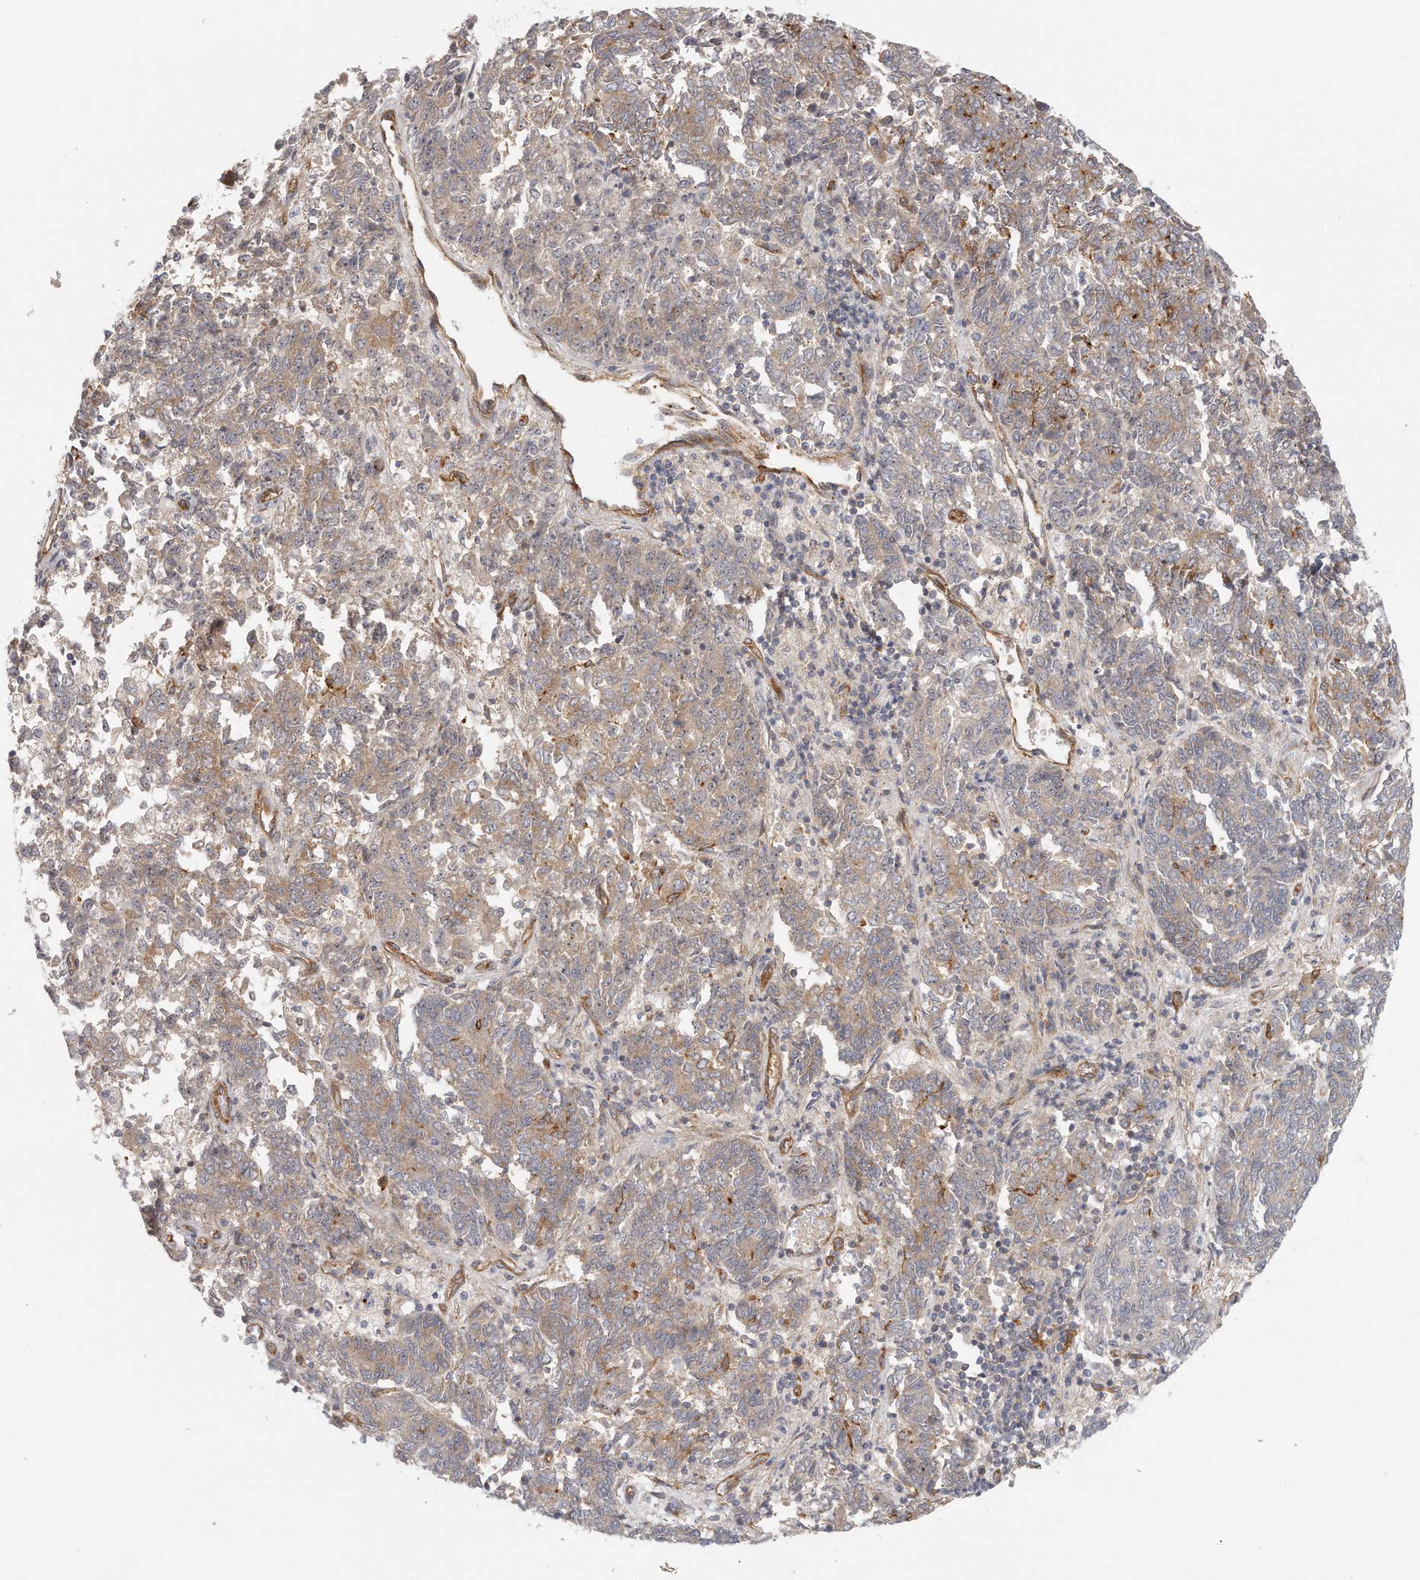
{"staining": {"intensity": "moderate", "quantity": ">75%", "location": "cytoplasmic/membranous"}, "tissue": "endometrial cancer", "cell_type": "Tumor cells", "image_type": "cancer", "snomed": [{"axis": "morphology", "description": "Adenocarcinoma, NOS"}, {"axis": "topography", "description": "Endometrium"}], "caption": "An immunohistochemistry photomicrograph of tumor tissue is shown. Protein staining in brown labels moderate cytoplasmic/membranous positivity in endometrial cancer (adenocarcinoma) within tumor cells.", "gene": "MTERF4", "patient": {"sex": "female", "age": 80}}